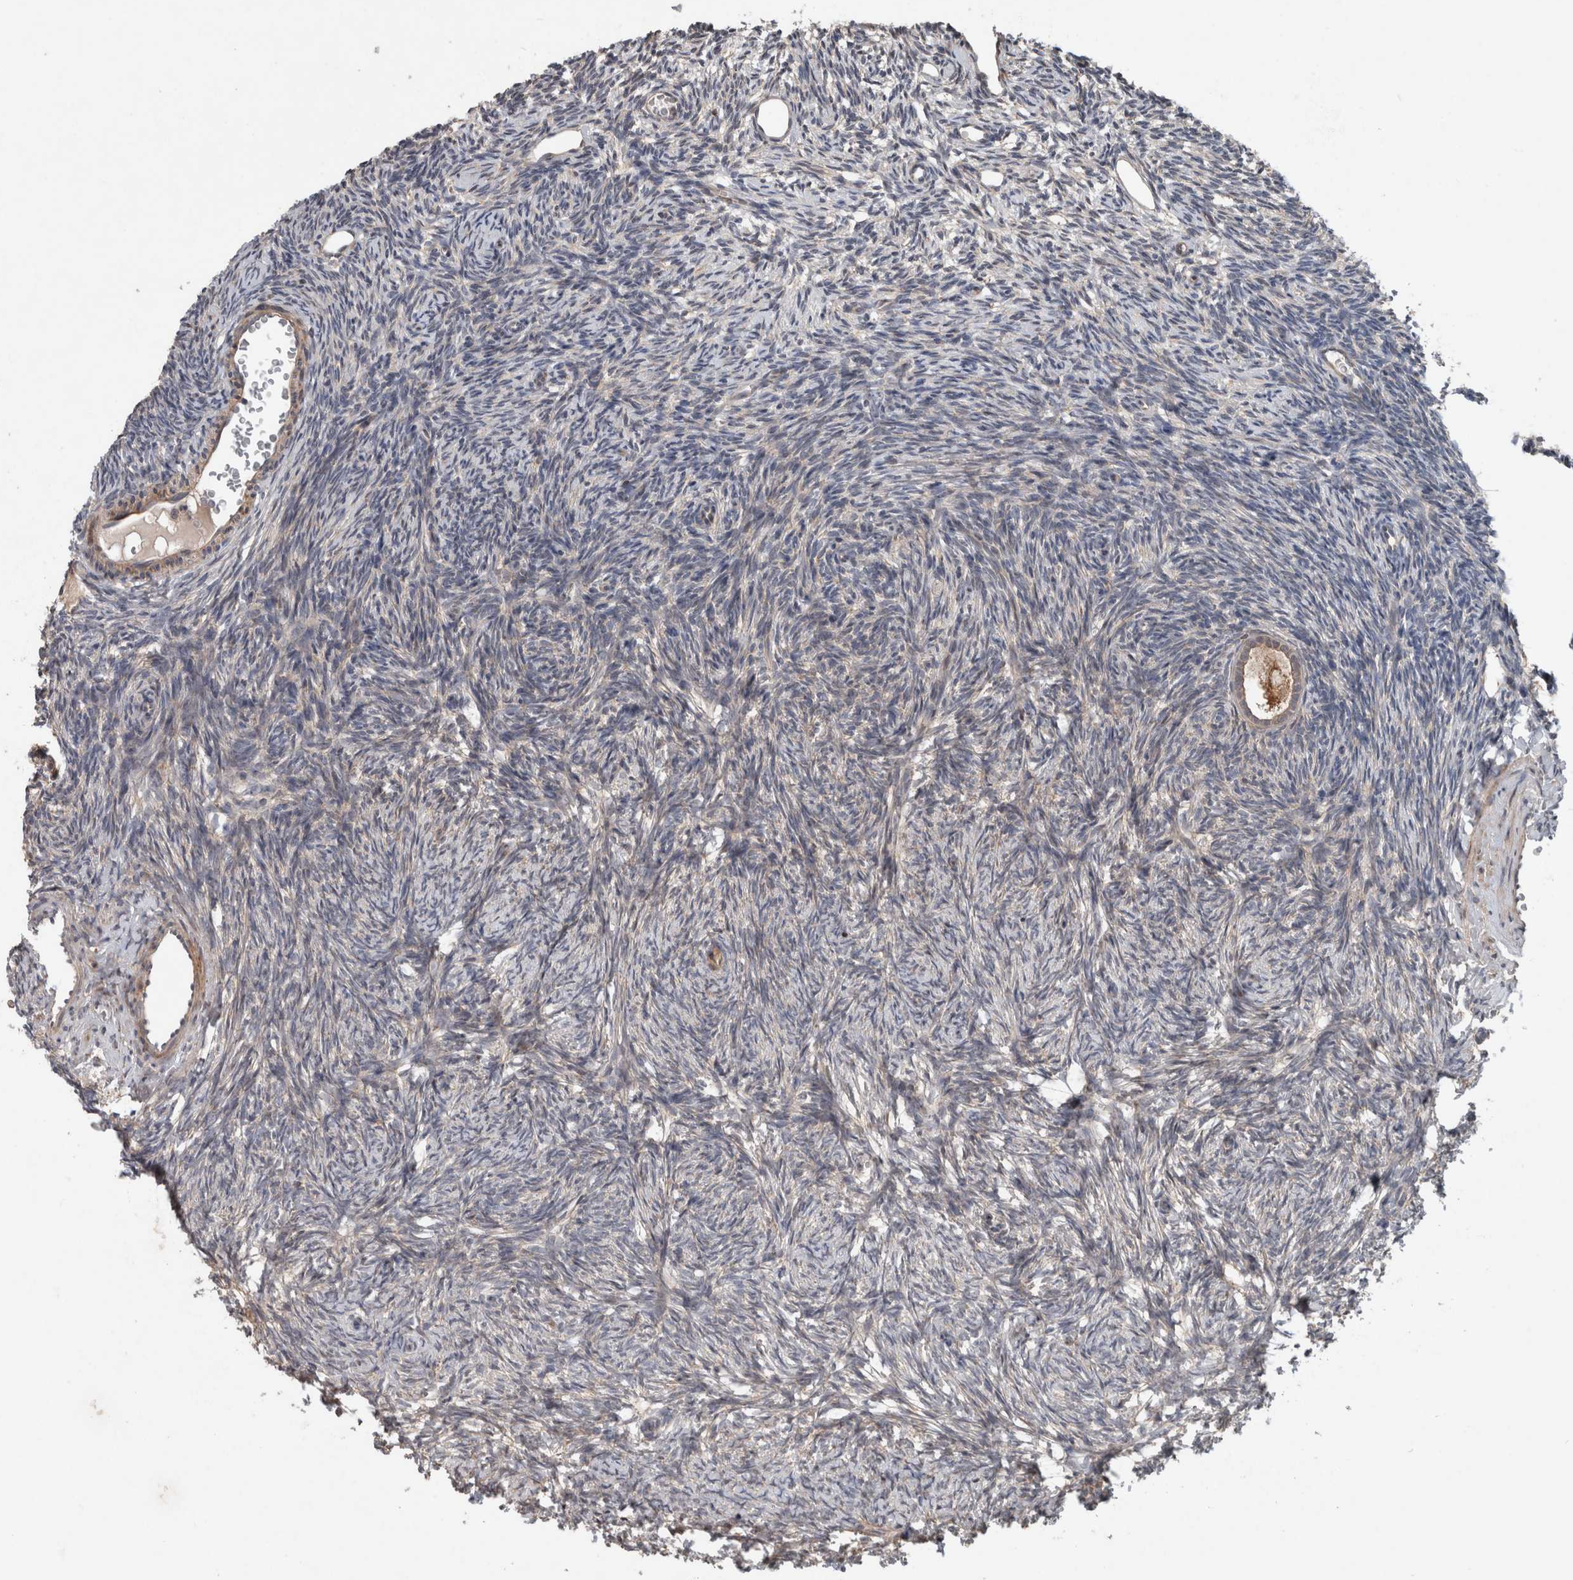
{"staining": {"intensity": "moderate", "quantity": ">75%", "location": "cytoplasmic/membranous"}, "tissue": "ovary", "cell_type": "Follicle cells", "image_type": "normal", "snomed": [{"axis": "morphology", "description": "Normal tissue, NOS"}, {"axis": "topography", "description": "Ovary"}], "caption": "Unremarkable ovary shows moderate cytoplasmic/membranous expression in about >75% of follicle cells (IHC, brightfield microscopy, high magnification)..", "gene": "GIMAP6", "patient": {"sex": "female", "age": 34}}